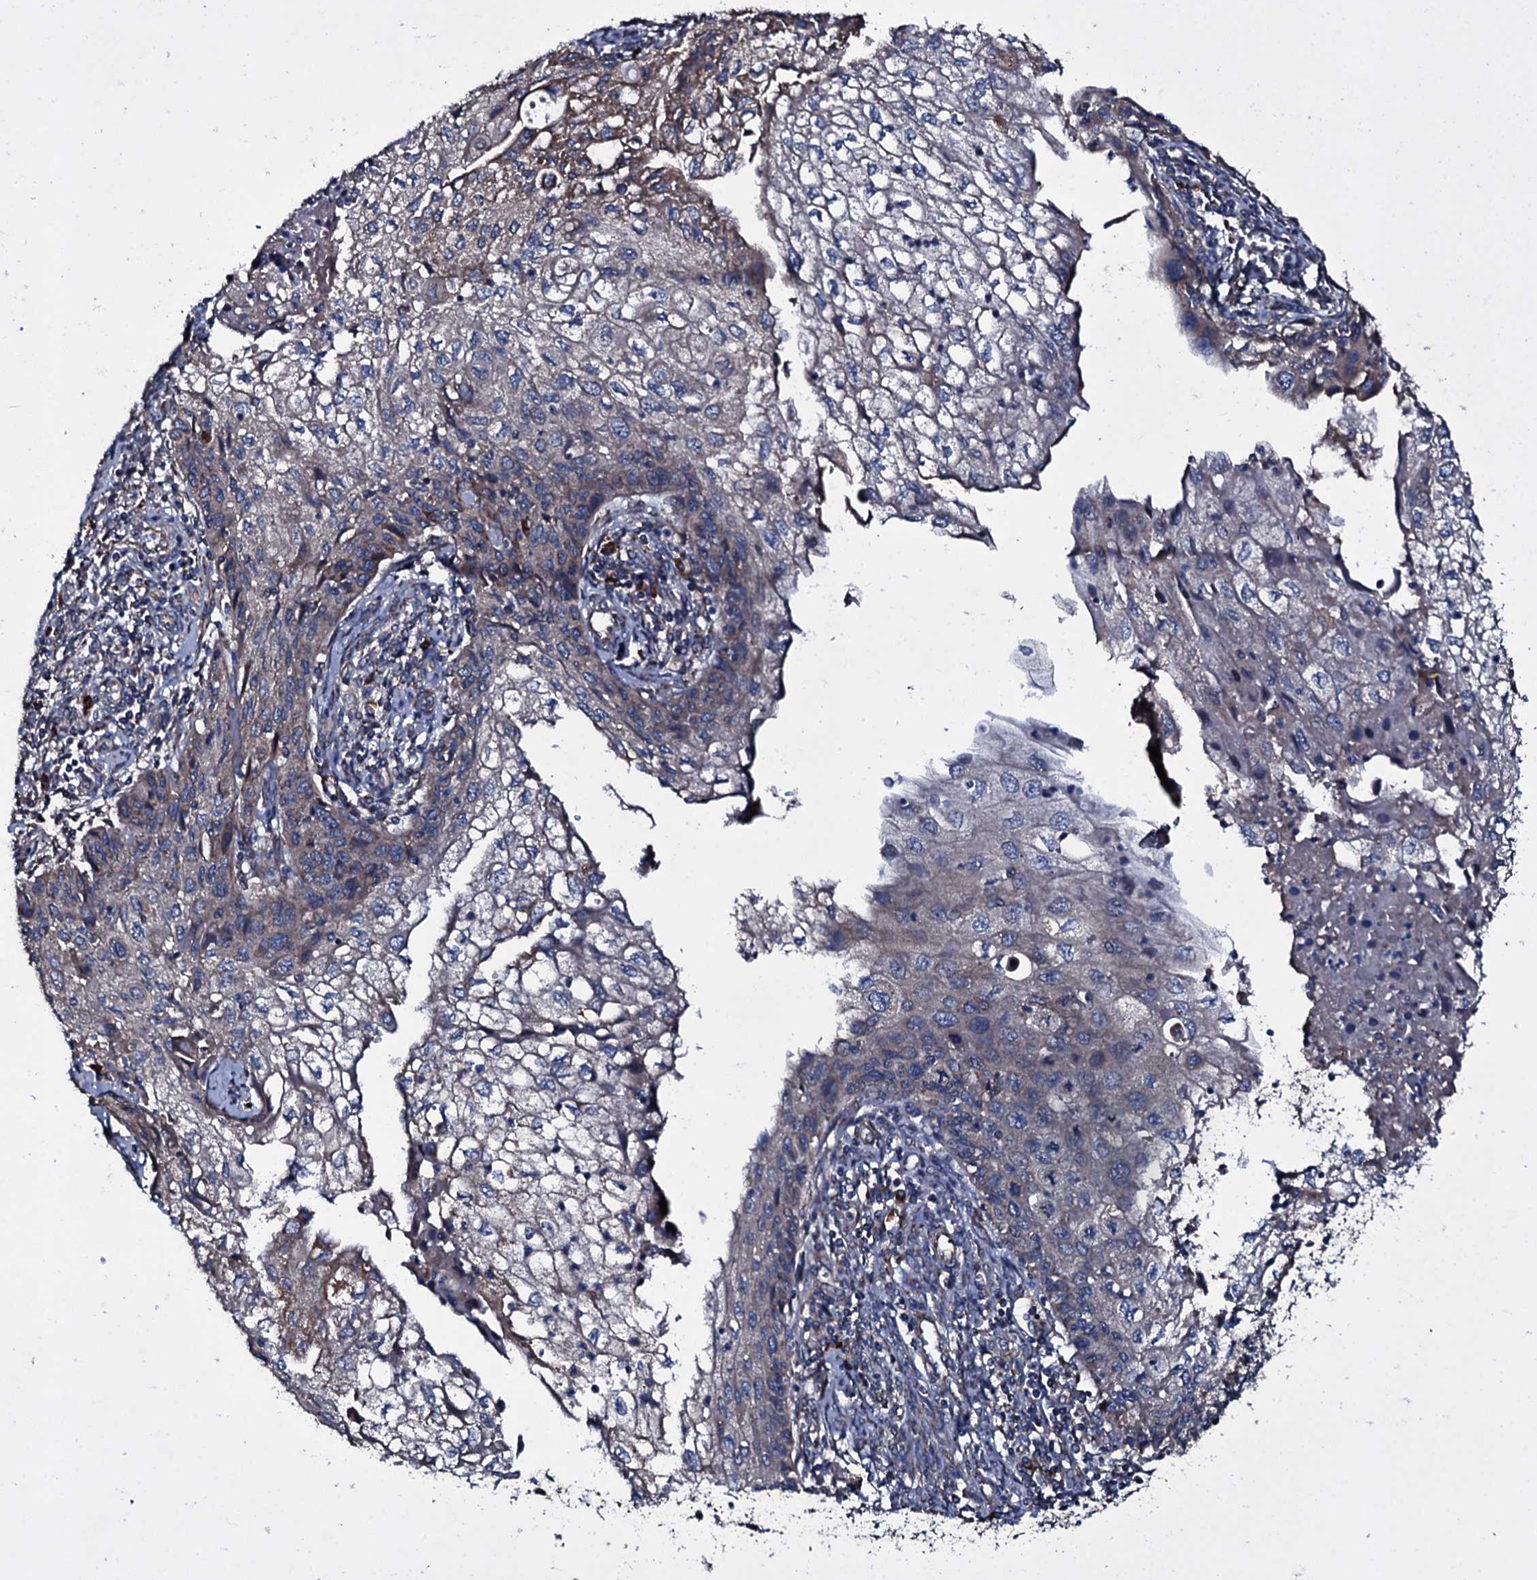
{"staining": {"intensity": "weak", "quantity": "<25%", "location": "cytoplasmic/membranous"}, "tissue": "cervical cancer", "cell_type": "Tumor cells", "image_type": "cancer", "snomed": [{"axis": "morphology", "description": "Squamous cell carcinoma, NOS"}, {"axis": "topography", "description": "Cervix"}], "caption": "Squamous cell carcinoma (cervical) was stained to show a protein in brown. There is no significant staining in tumor cells.", "gene": "ACSS3", "patient": {"sex": "female", "age": 67}}